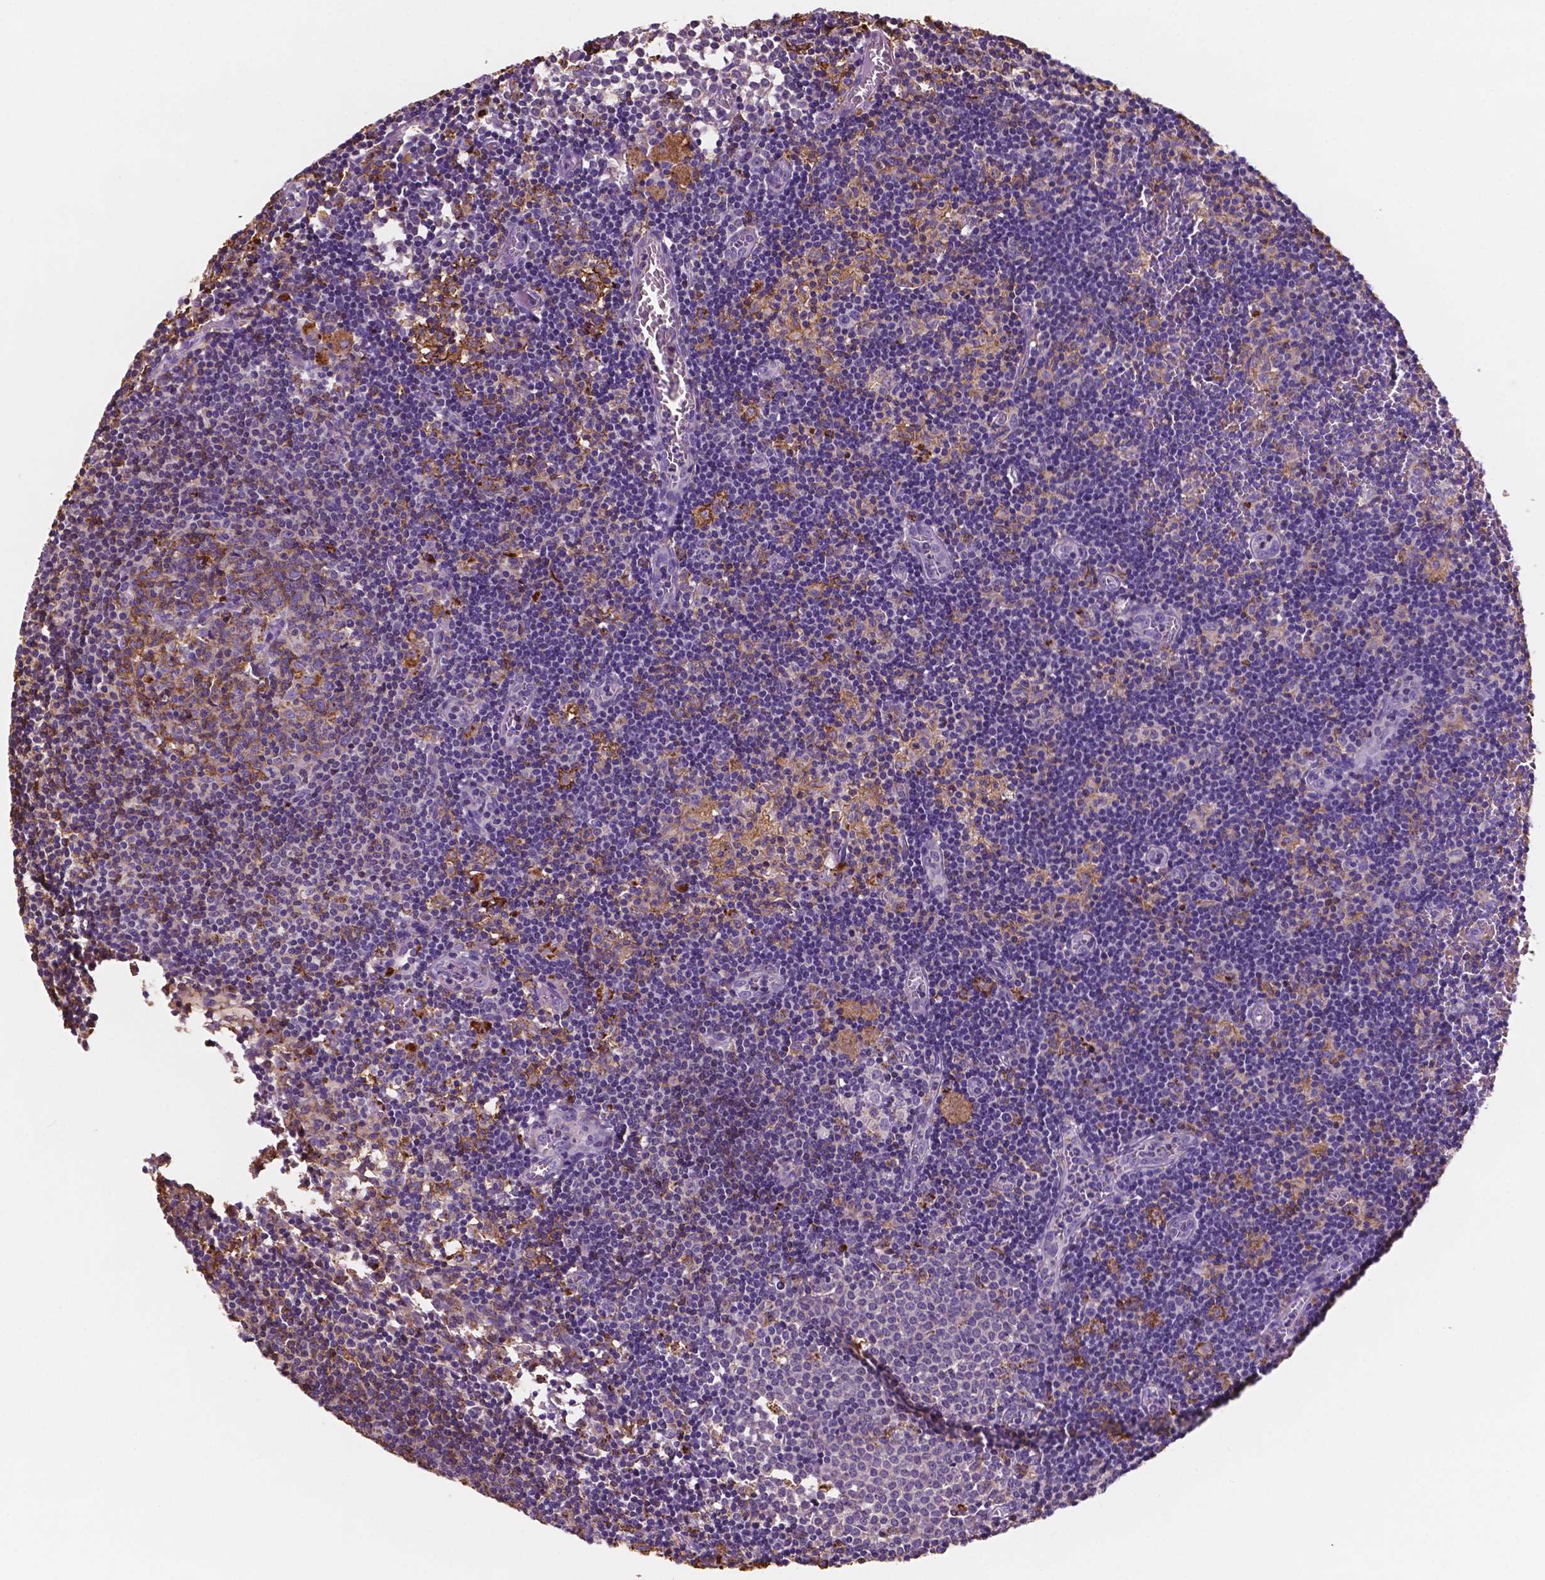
{"staining": {"intensity": "moderate", "quantity": "<25%", "location": "cytoplasmic/membranous"}, "tissue": "lymph node", "cell_type": "Germinal center cells", "image_type": "normal", "snomed": [{"axis": "morphology", "description": "Normal tissue, NOS"}, {"axis": "topography", "description": "Lymph node"}], "caption": "Lymph node stained with a brown dye reveals moderate cytoplasmic/membranous positive expression in approximately <25% of germinal center cells.", "gene": "MKRN2OS", "patient": {"sex": "female", "age": 52}}